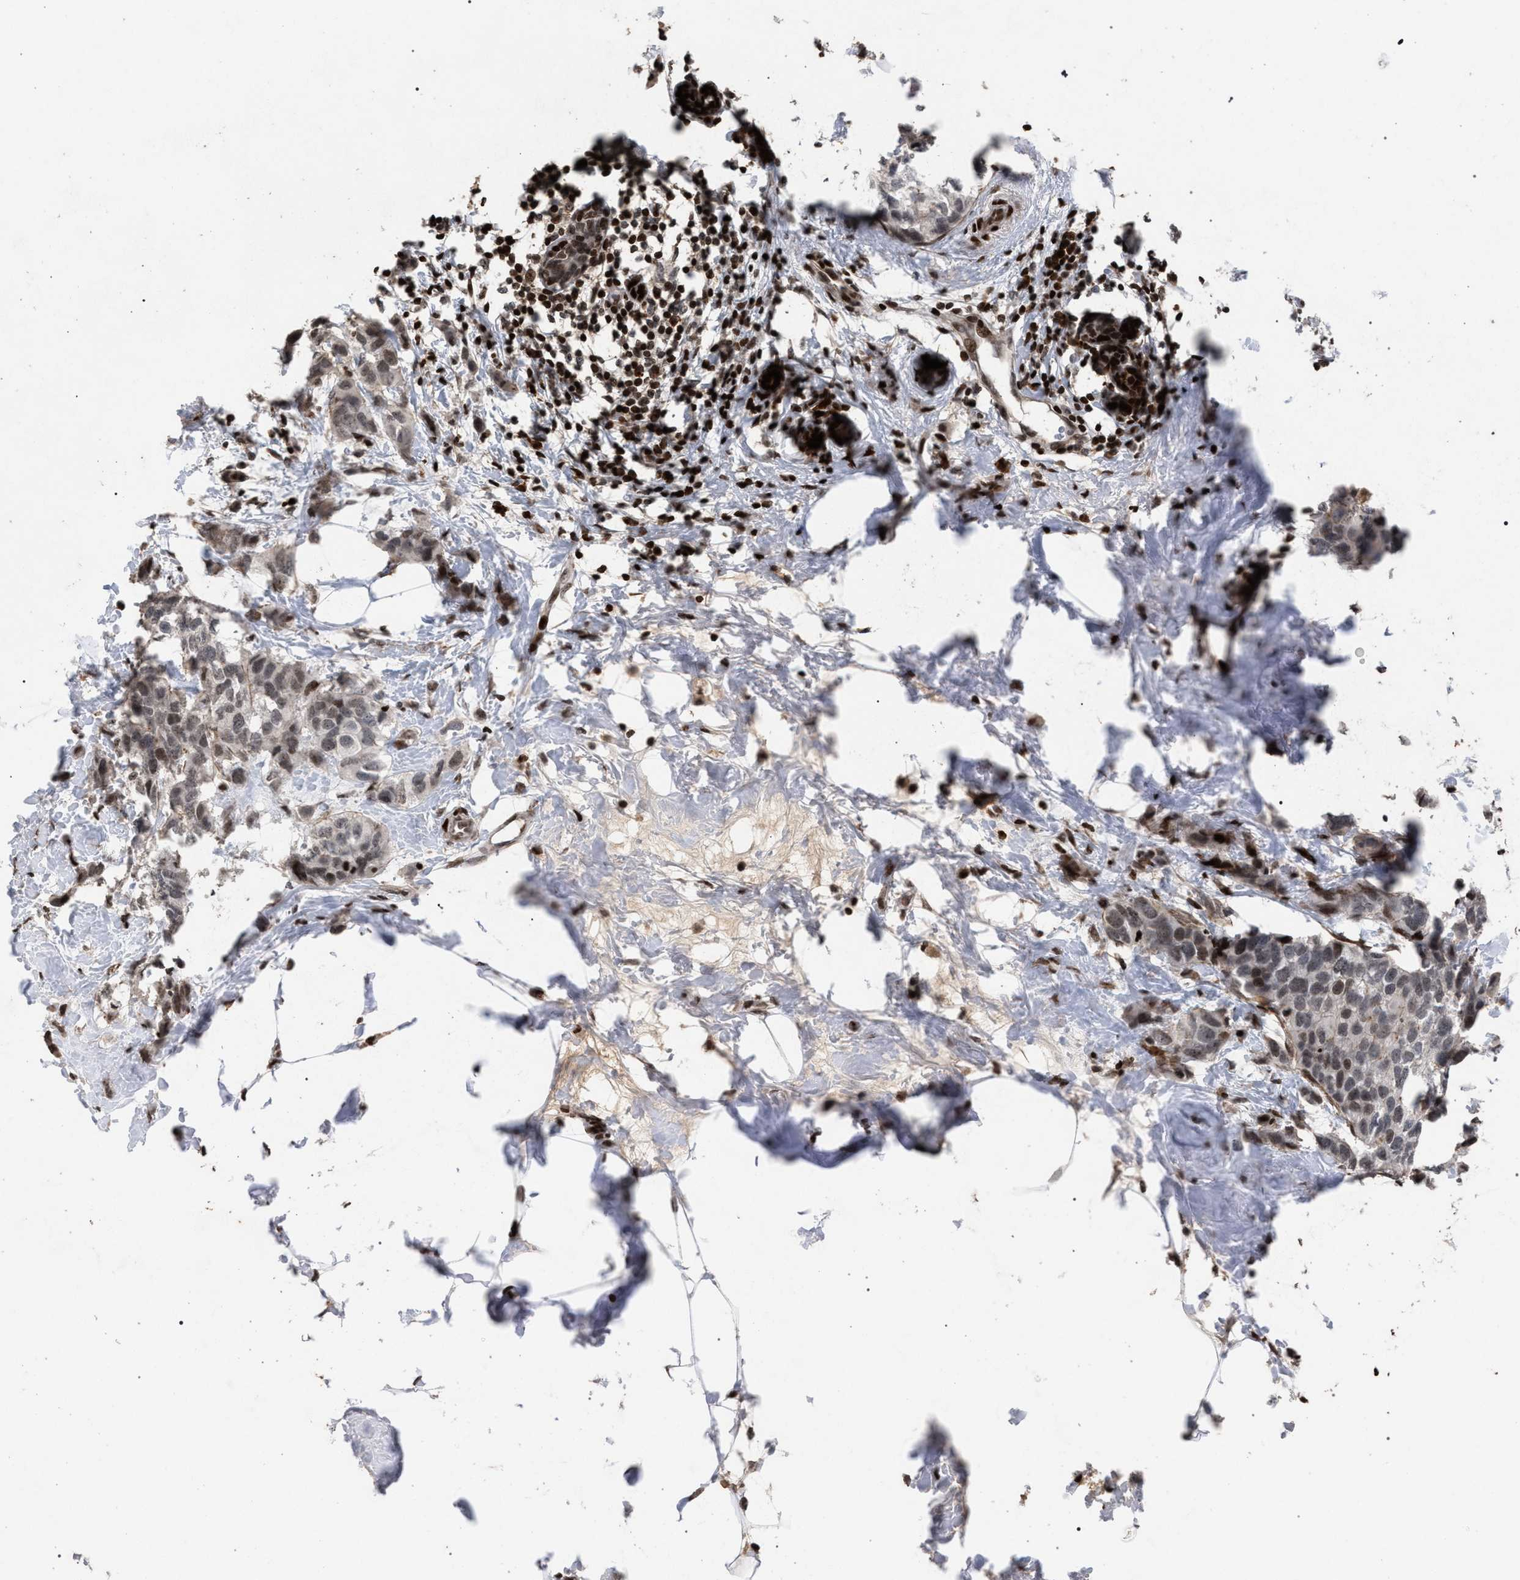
{"staining": {"intensity": "weak", "quantity": "<25%", "location": "nuclear"}, "tissue": "breast cancer", "cell_type": "Tumor cells", "image_type": "cancer", "snomed": [{"axis": "morphology", "description": "Normal tissue, NOS"}, {"axis": "morphology", "description": "Duct carcinoma"}, {"axis": "topography", "description": "Breast"}], "caption": "An immunohistochemistry micrograph of infiltrating ductal carcinoma (breast) is shown. There is no staining in tumor cells of infiltrating ductal carcinoma (breast).", "gene": "FOXD3", "patient": {"sex": "female", "age": 50}}